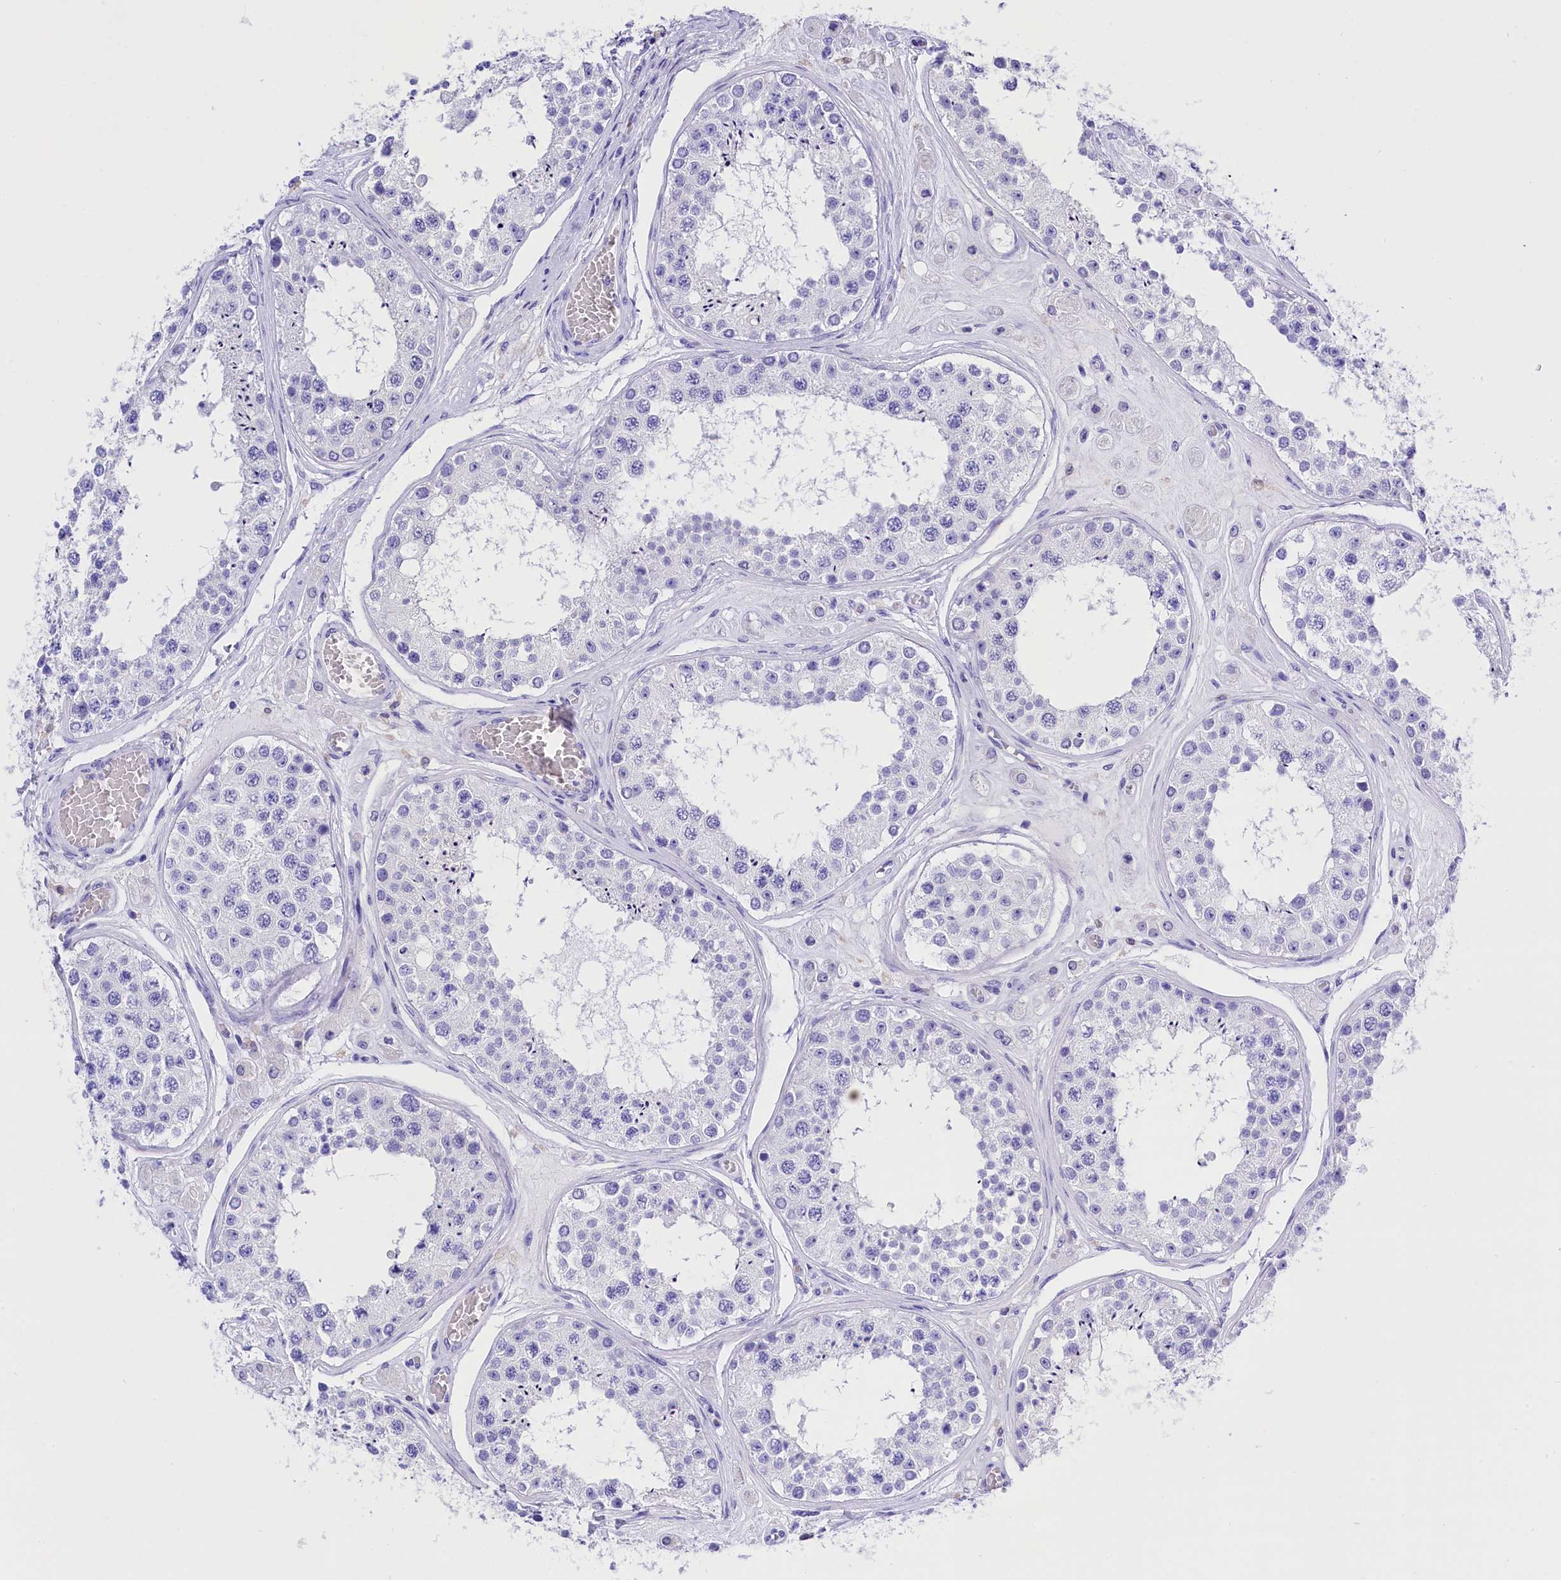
{"staining": {"intensity": "negative", "quantity": "none", "location": "none"}, "tissue": "testis", "cell_type": "Cells in seminiferous ducts", "image_type": "normal", "snomed": [{"axis": "morphology", "description": "Normal tissue, NOS"}, {"axis": "topography", "description": "Testis"}], "caption": "This is a image of immunohistochemistry (IHC) staining of normal testis, which shows no expression in cells in seminiferous ducts.", "gene": "CLC", "patient": {"sex": "male", "age": 25}}